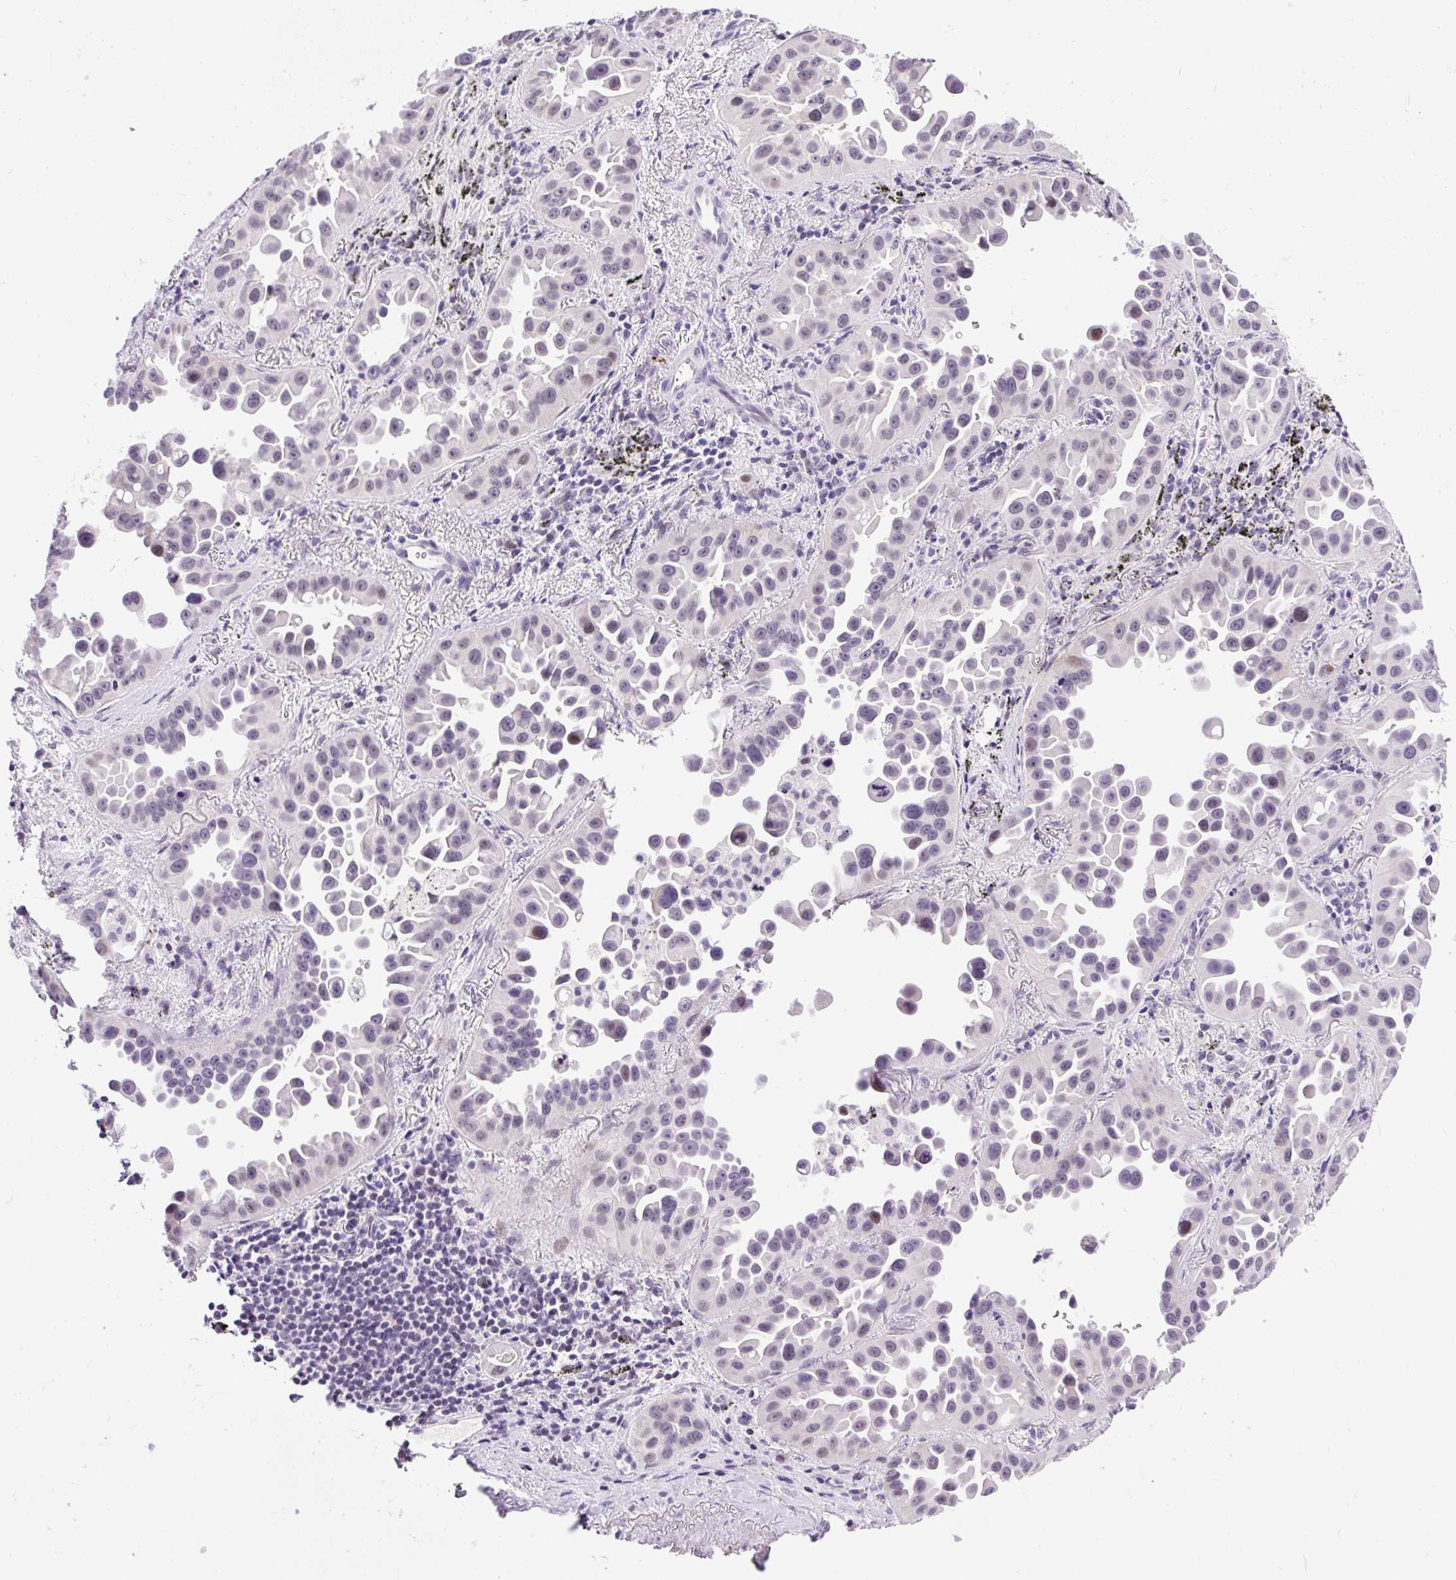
{"staining": {"intensity": "weak", "quantity": "<25%", "location": "nuclear"}, "tissue": "lung cancer", "cell_type": "Tumor cells", "image_type": "cancer", "snomed": [{"axis": "morphology", "description": "Adenocarcinoma, NOS"}, {"axis": "topography", "description": "Lung"}], "caption": "Immunohistochemistry (IHC) image of adenocarcinoma (lung) stained for a protein (brown), which shows no staining in tumor cells. (DAB (3,3'-diaminobenzidine) immunohistochemistry (IHC) with hematoxylin counter stain).", "gene": "WNT10B", "patient": {"sex": "male", "age": 68}}